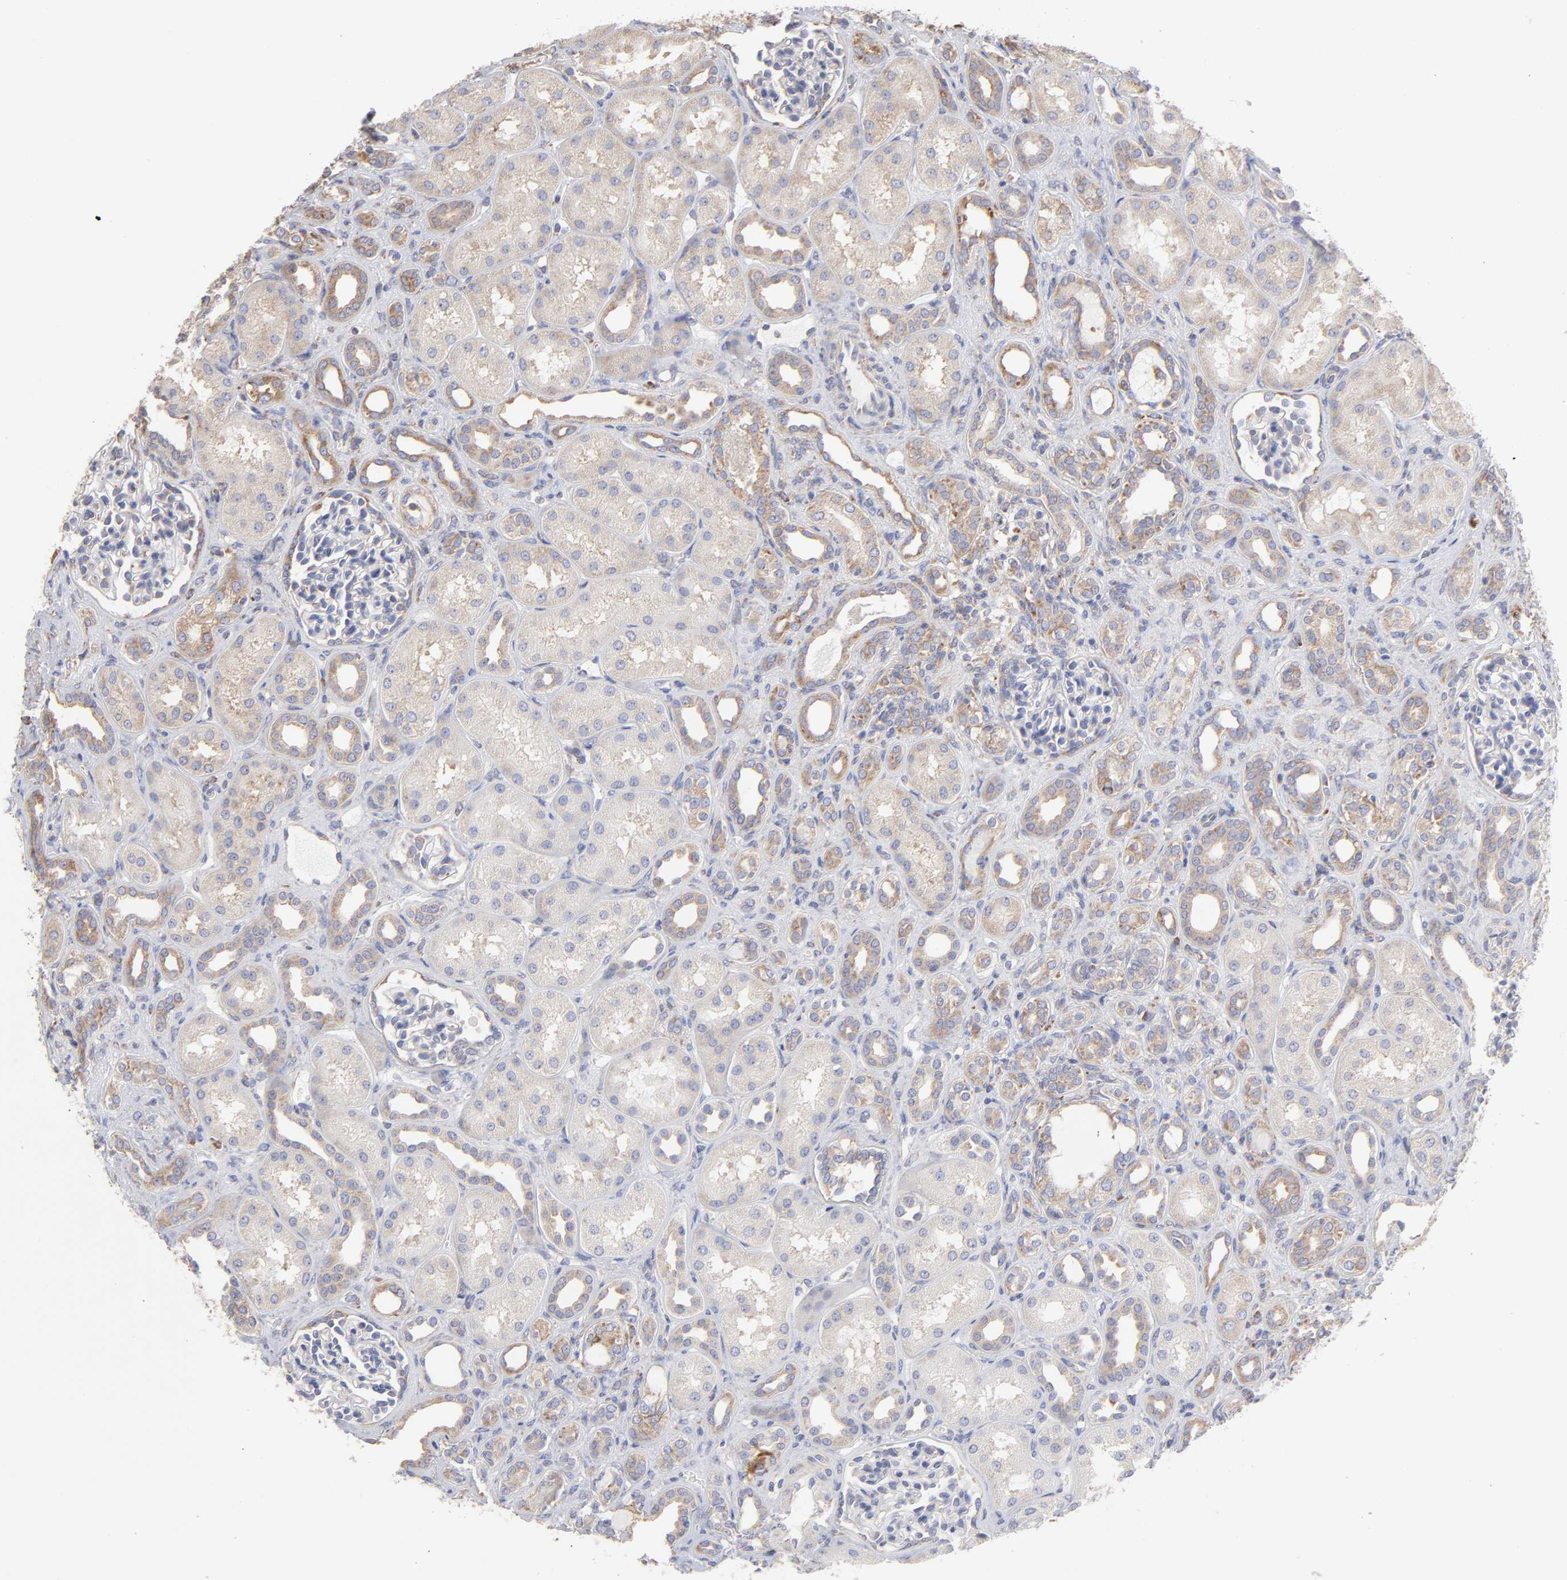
{"staining": {"intensity": "weak", "quantity": "<25%", "location": "cytoplasmic/membranous"}, "tissue": "kidney", "cell_type": "Cells in glomeruli", "image_type": "normal", "snomed": [{"axis": "morphology", "description": "Normal tissue, NOS"}, {"axis": "topography", "description": "Kidney"}], "caption": "Cells in glomeruli are negative for protein expression in normal human kidney. (Immunohistochemistry (ihc), brightfield microscopy, high magnification).", "gene": "RPL3", "patient": {"sex": "male", "age": 7}}